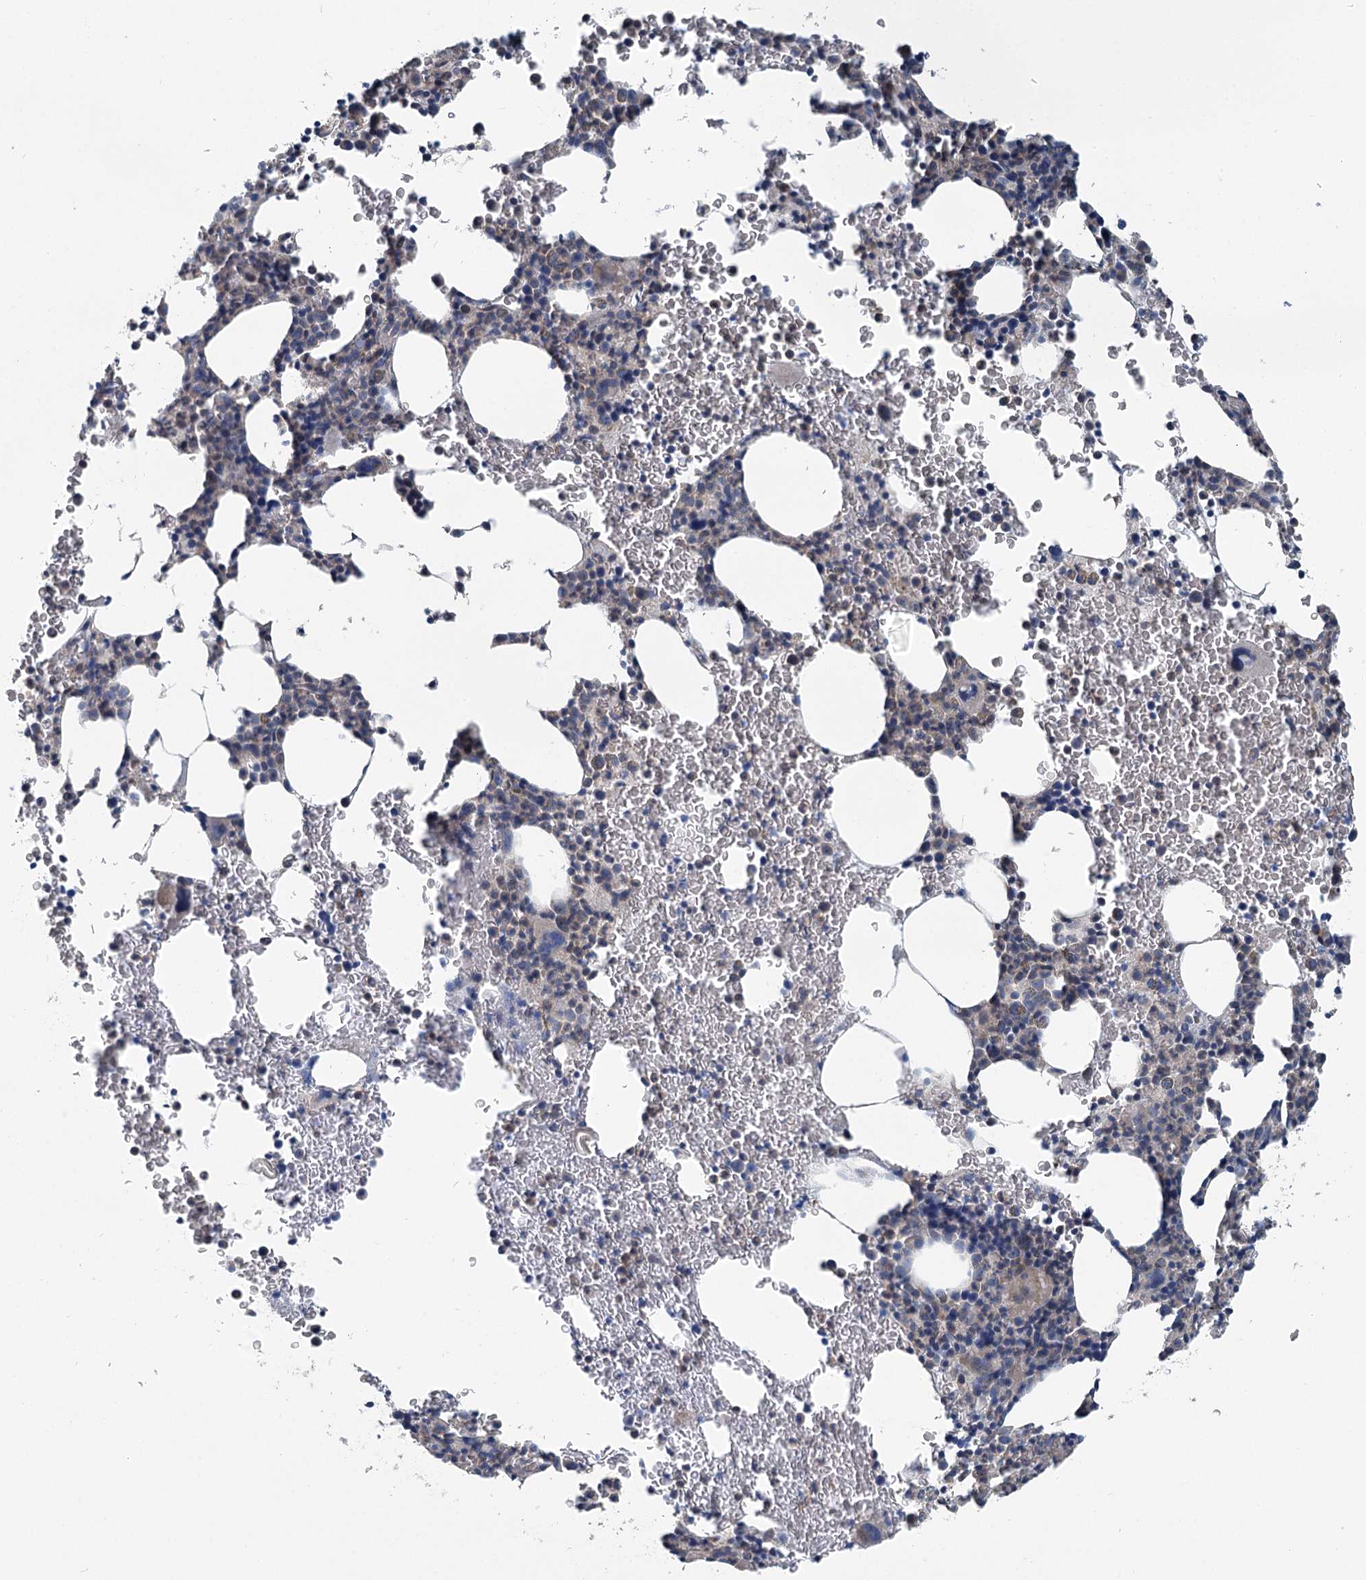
{"staining": {"intensity": "negative", "quantity": "none", "location": "none"}, "tissue": "bone marrow", "cell_type": "Hematopoietic cells", "image_type": "normal", "snomed": [{"axis": "morphology", "description": "Normal tissue, NOS"}, {"axis": "topography", "description": "Bone marrow"}], "caption": "Immunohistochemistry photomicrograph of unremarkable human bone marrow stained for a protein (brown), which exhibits no staining in hematopoietic cells.", "gene": "MARK2", "patient": {"sex": "male", "age": 79}}